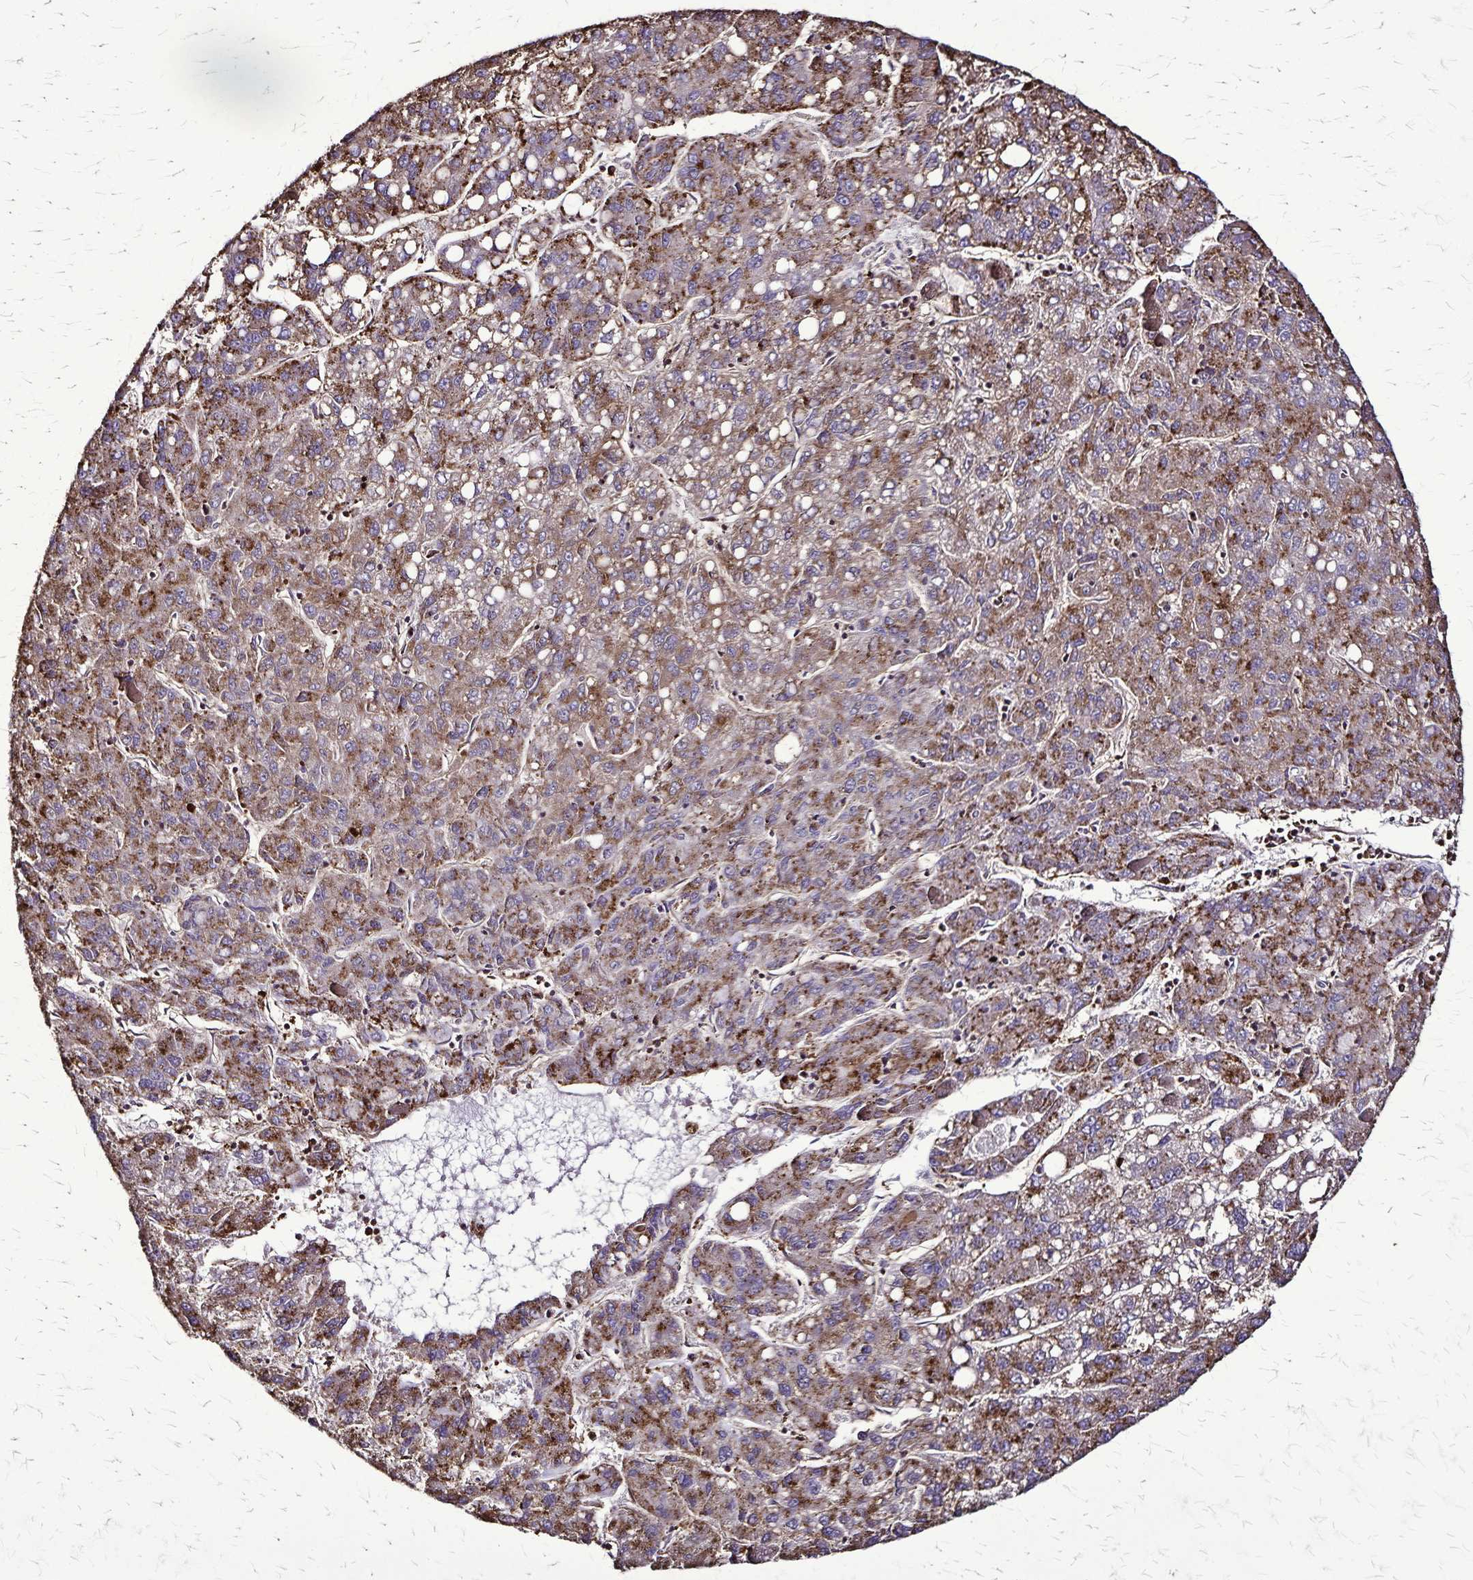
{"staining": {"intensity": "moderate", "quantity": ">75%", "location": "cytoplasmic/membranous"}, "tissue": "liver cancer", "cell_type": "Tumor cells", "image_type": "cancer", "snomed": [{"axis": "morphology", "description": "Carcinoma, Hepatocellular, NOS"}, {"axis": "topography", "description": "Liver"}], "caption": "Moderate cytoplasmic/membranous expression for a protein is identified in about >75% of tumor cells of liver cancer using immunohistochemistry (IHC).", "gene": "CHMP1B", "patient": {"sex": "female", "age": 82}}